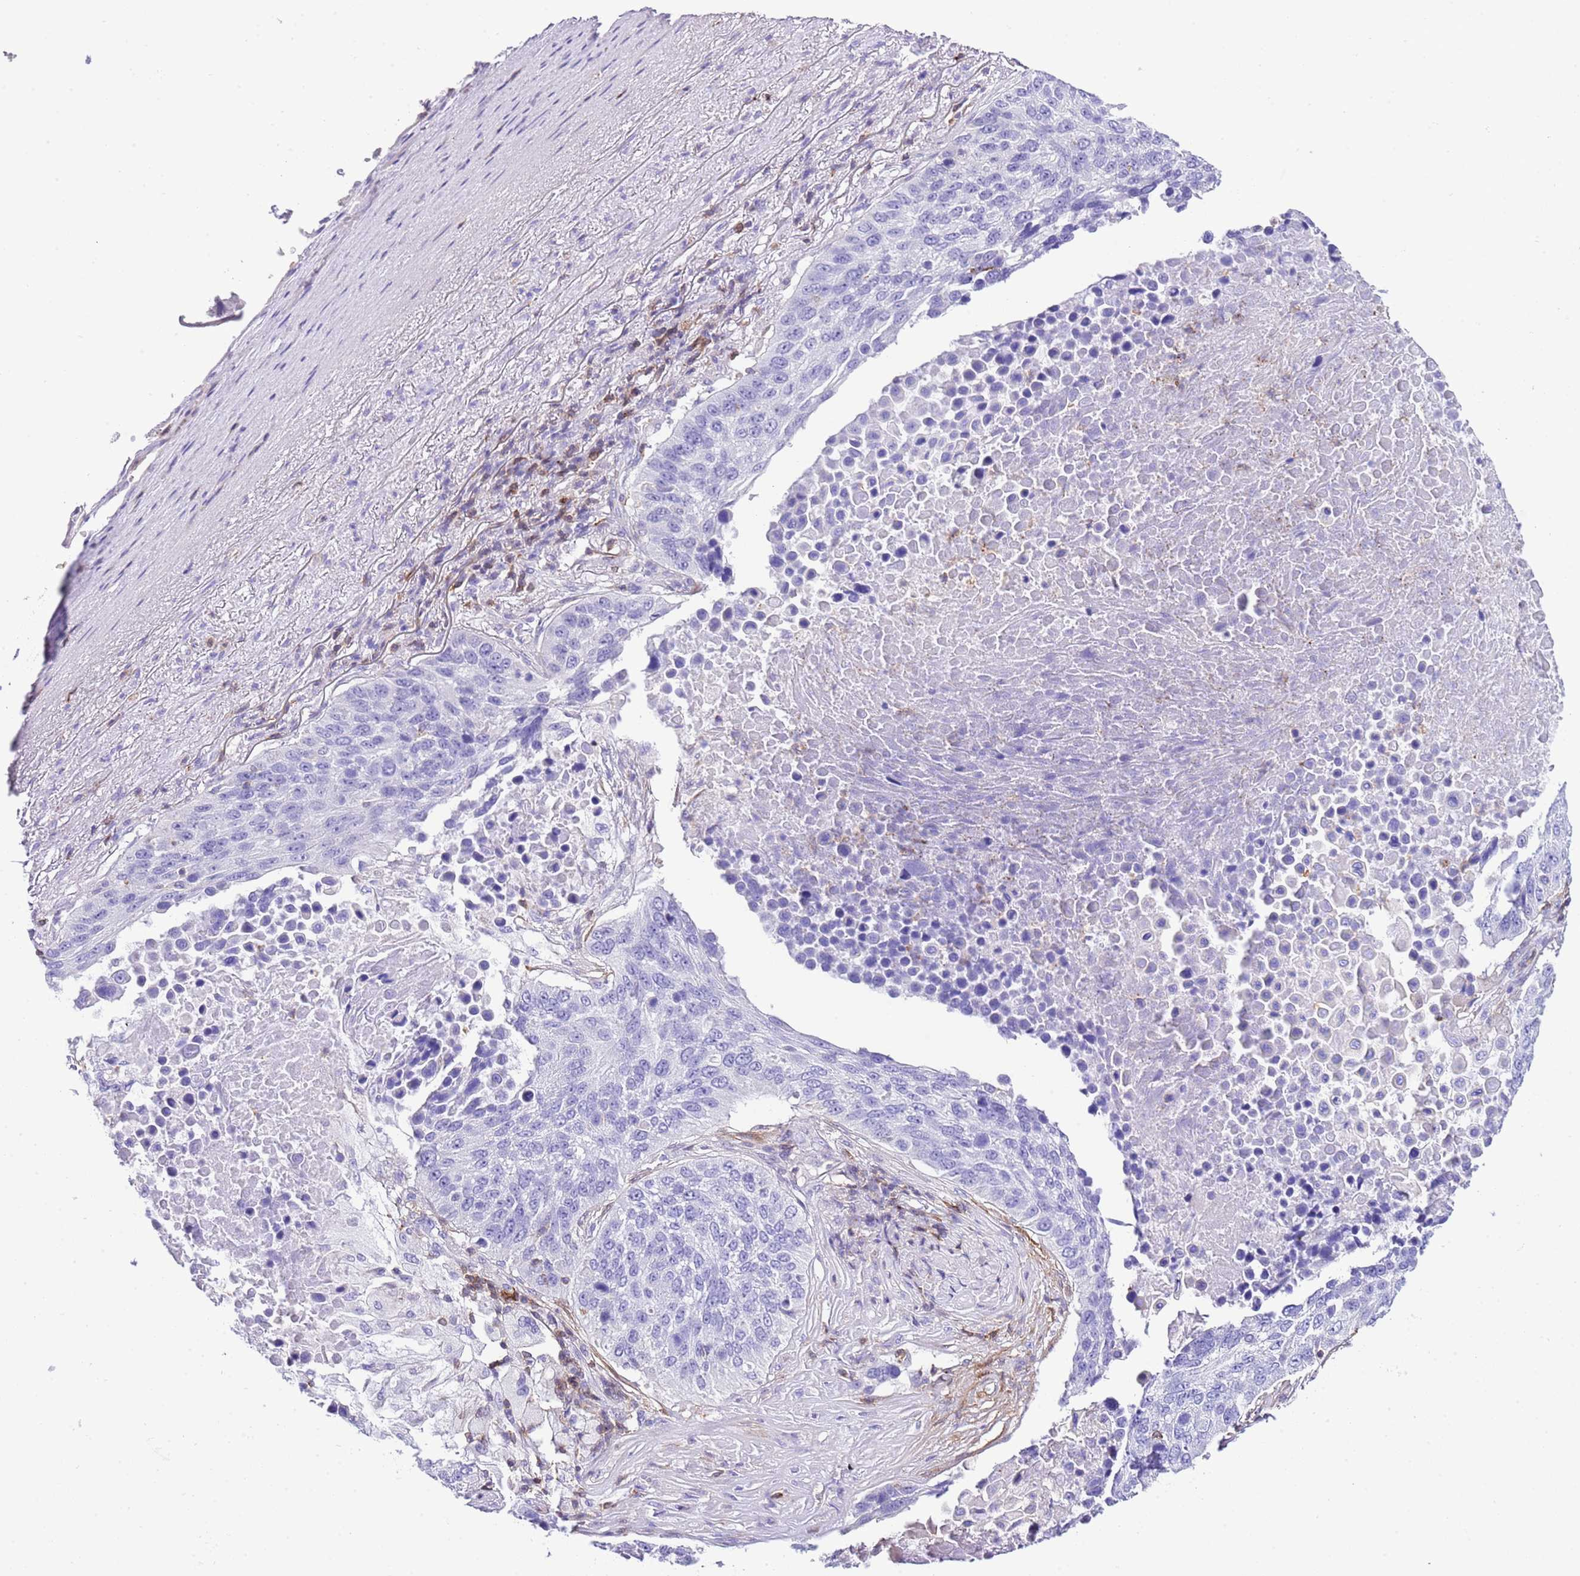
{"staining": {"intensity": "negative", "quantity": "none", "location": "none"}, "tissue": "lung cancer", "cell_type": "Tumor cells", "image_type": "cancer", "snomed": [{"axis": "morphology", "description": "Normal tissue, NOS"}, {"axis": "morphology", "description": "Squamous cell carcinoma, NOS"}, {"axis": "topography", "description": "Lymph node"}, {"axis": "topography", "description": "Lung"}], "caption": "There is no significant expression in tumor cells of lung cancer (squamous cell carcinoma). (Brightfield microscopy of DAB (3,3'-diaminobenzidine) IHC at high magnification).", "gene": "CNN2", "patient": {"sex": "male", "age": 66}}